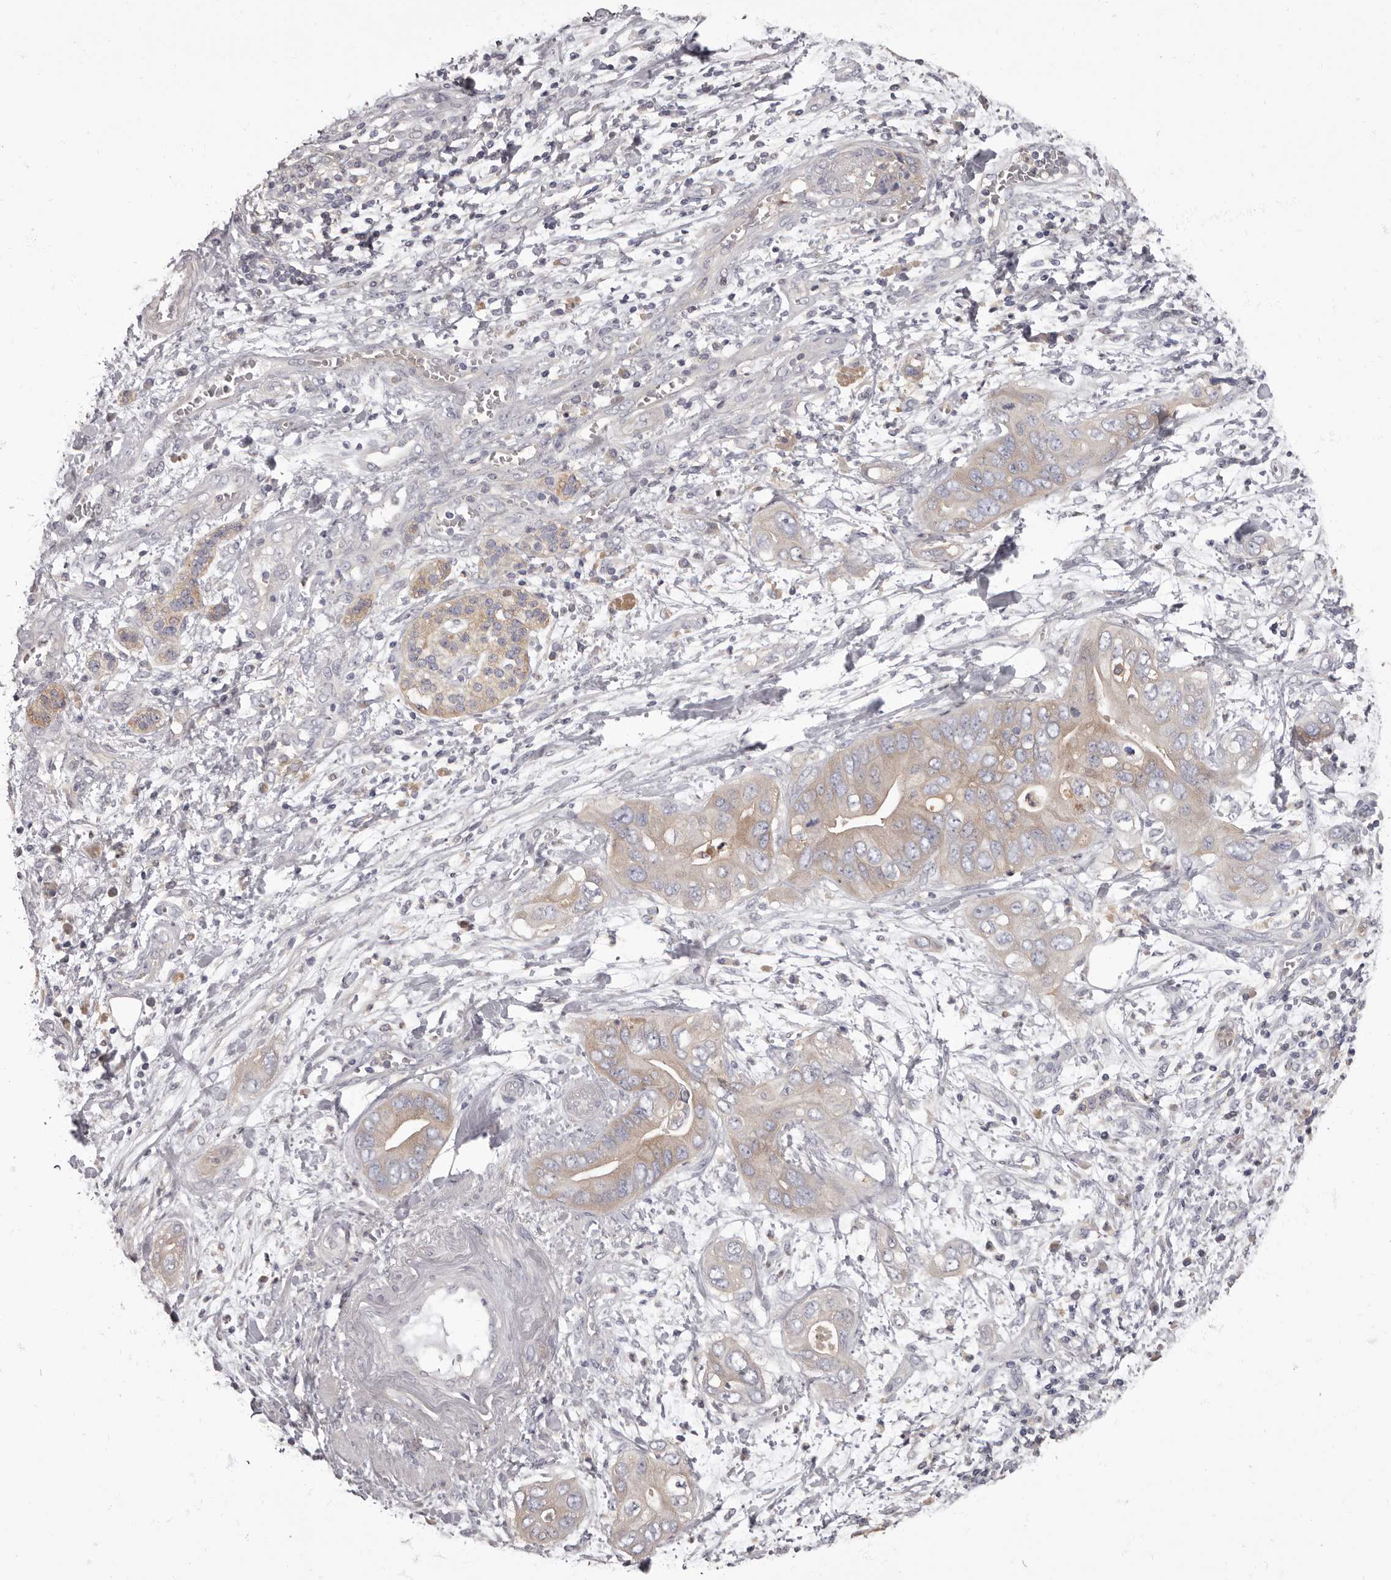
{"staining": {"intensity": "weak", "quantity": "25%-75%", "location": "cytoplasmic/membranous"}, "tissue": "pancreatic cancer", "cell_type": "Tumor cells", "image_type": "cancer", "snomed": [{"axis": "morphology", "description": "Adenocarcinoma, NOS"}, {"axis": "topography", "description": "Pancreas"}], "caption": "Adenocarcinoma (pancreatic) stained for a protein reveals weak cytoplasmic/membranous positivity in tumor cells.", "gene": "APEH", "patient": {"sex": "female", "age": 78}}